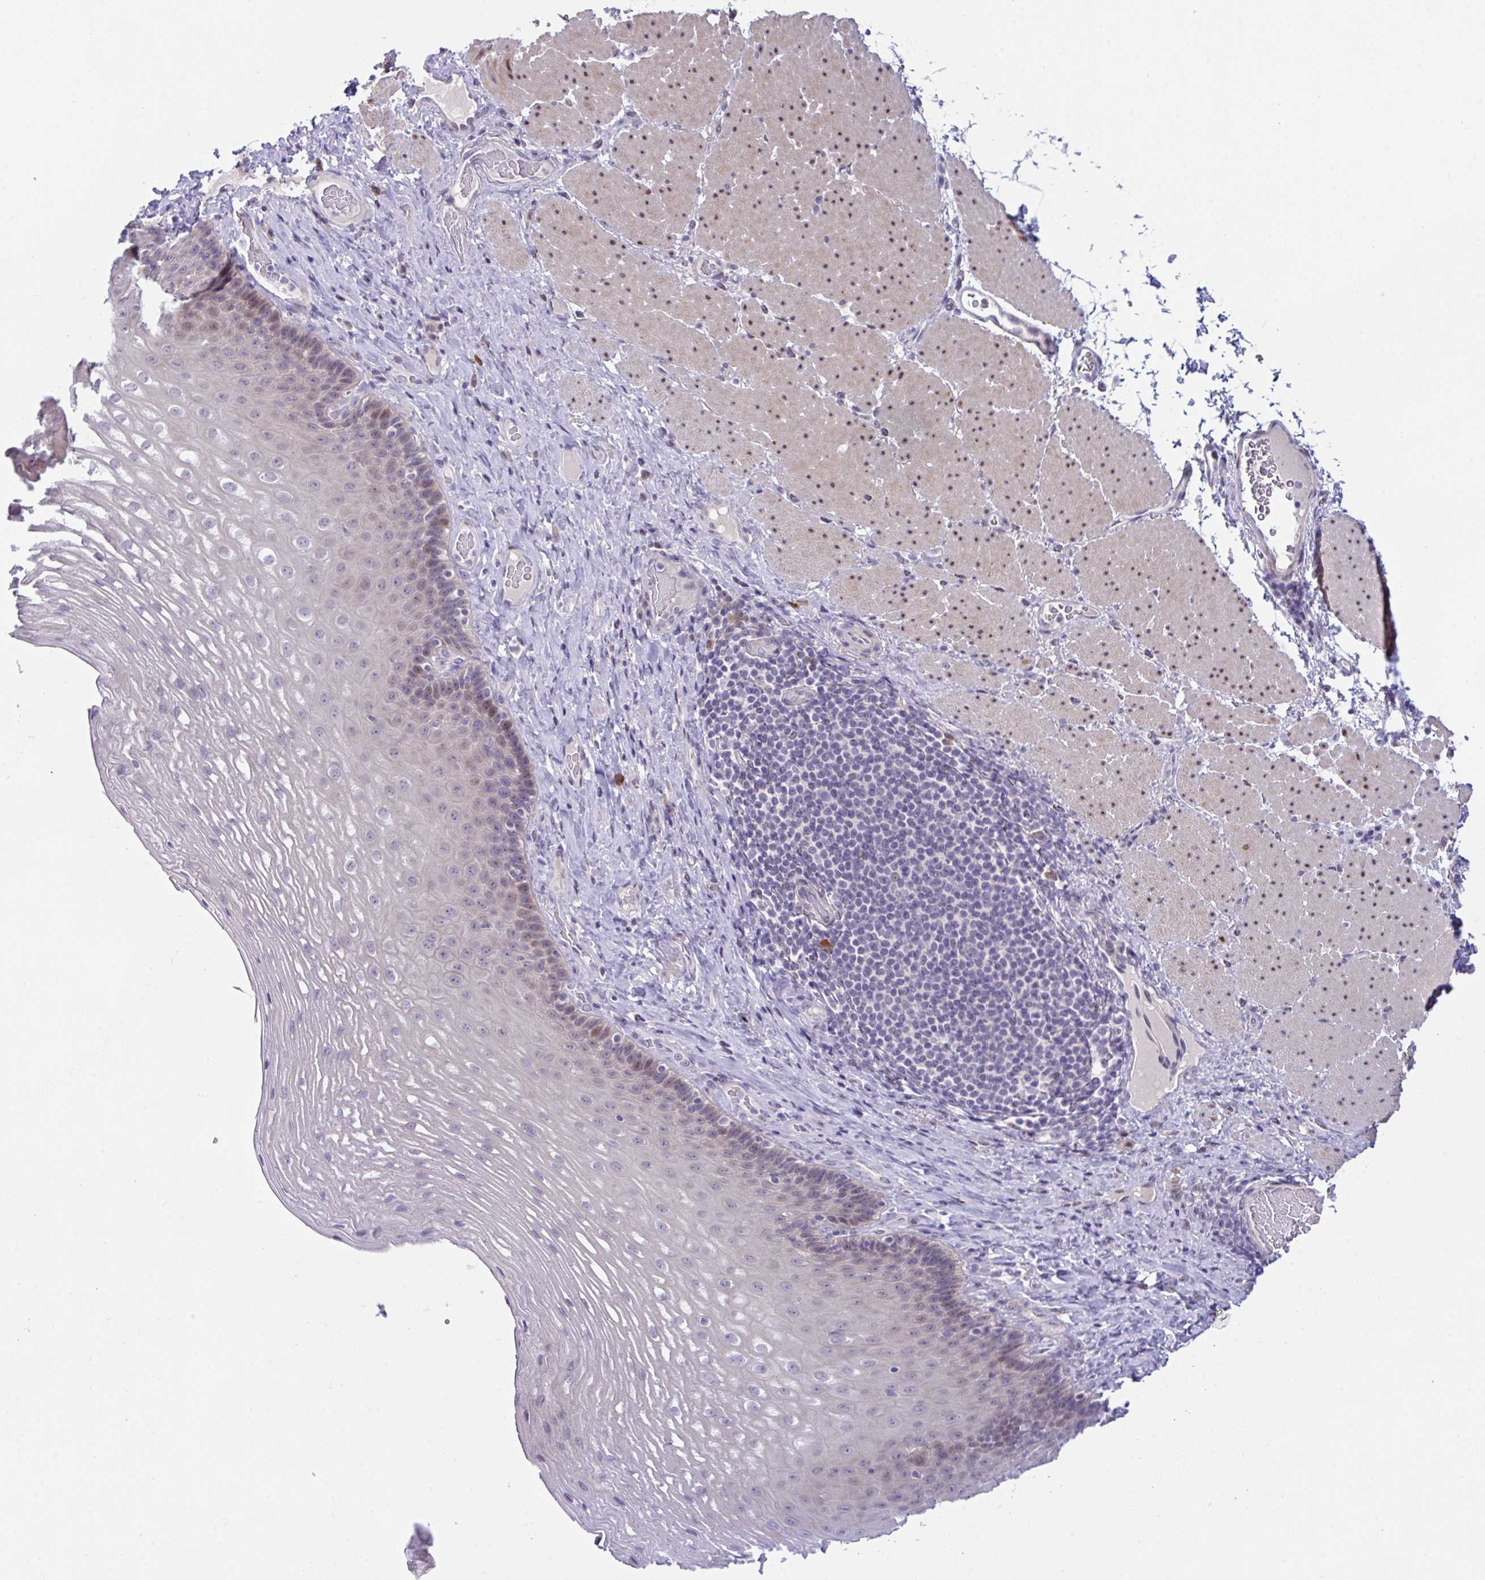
{"staining": {"intensity": "moderate", "quantity": "<25%", "location": "nuclear"}, "tissue": "esophagus", "cell_type": "Squamous epithelial cells", "image_type": "normal", "snomed": [{"axis": "morphology", "description": "Normal tissue, NOS"}, {"axis": "topography", "description": "Esophagus"}], "caption": "Normal esophagus was stained to show a protein in brown. There is low levels of moderate nuclear positivity in about <25% of squamous epithelial cells.", "gene": "USP35", "patient": {"sex": "male", "age": 62}}